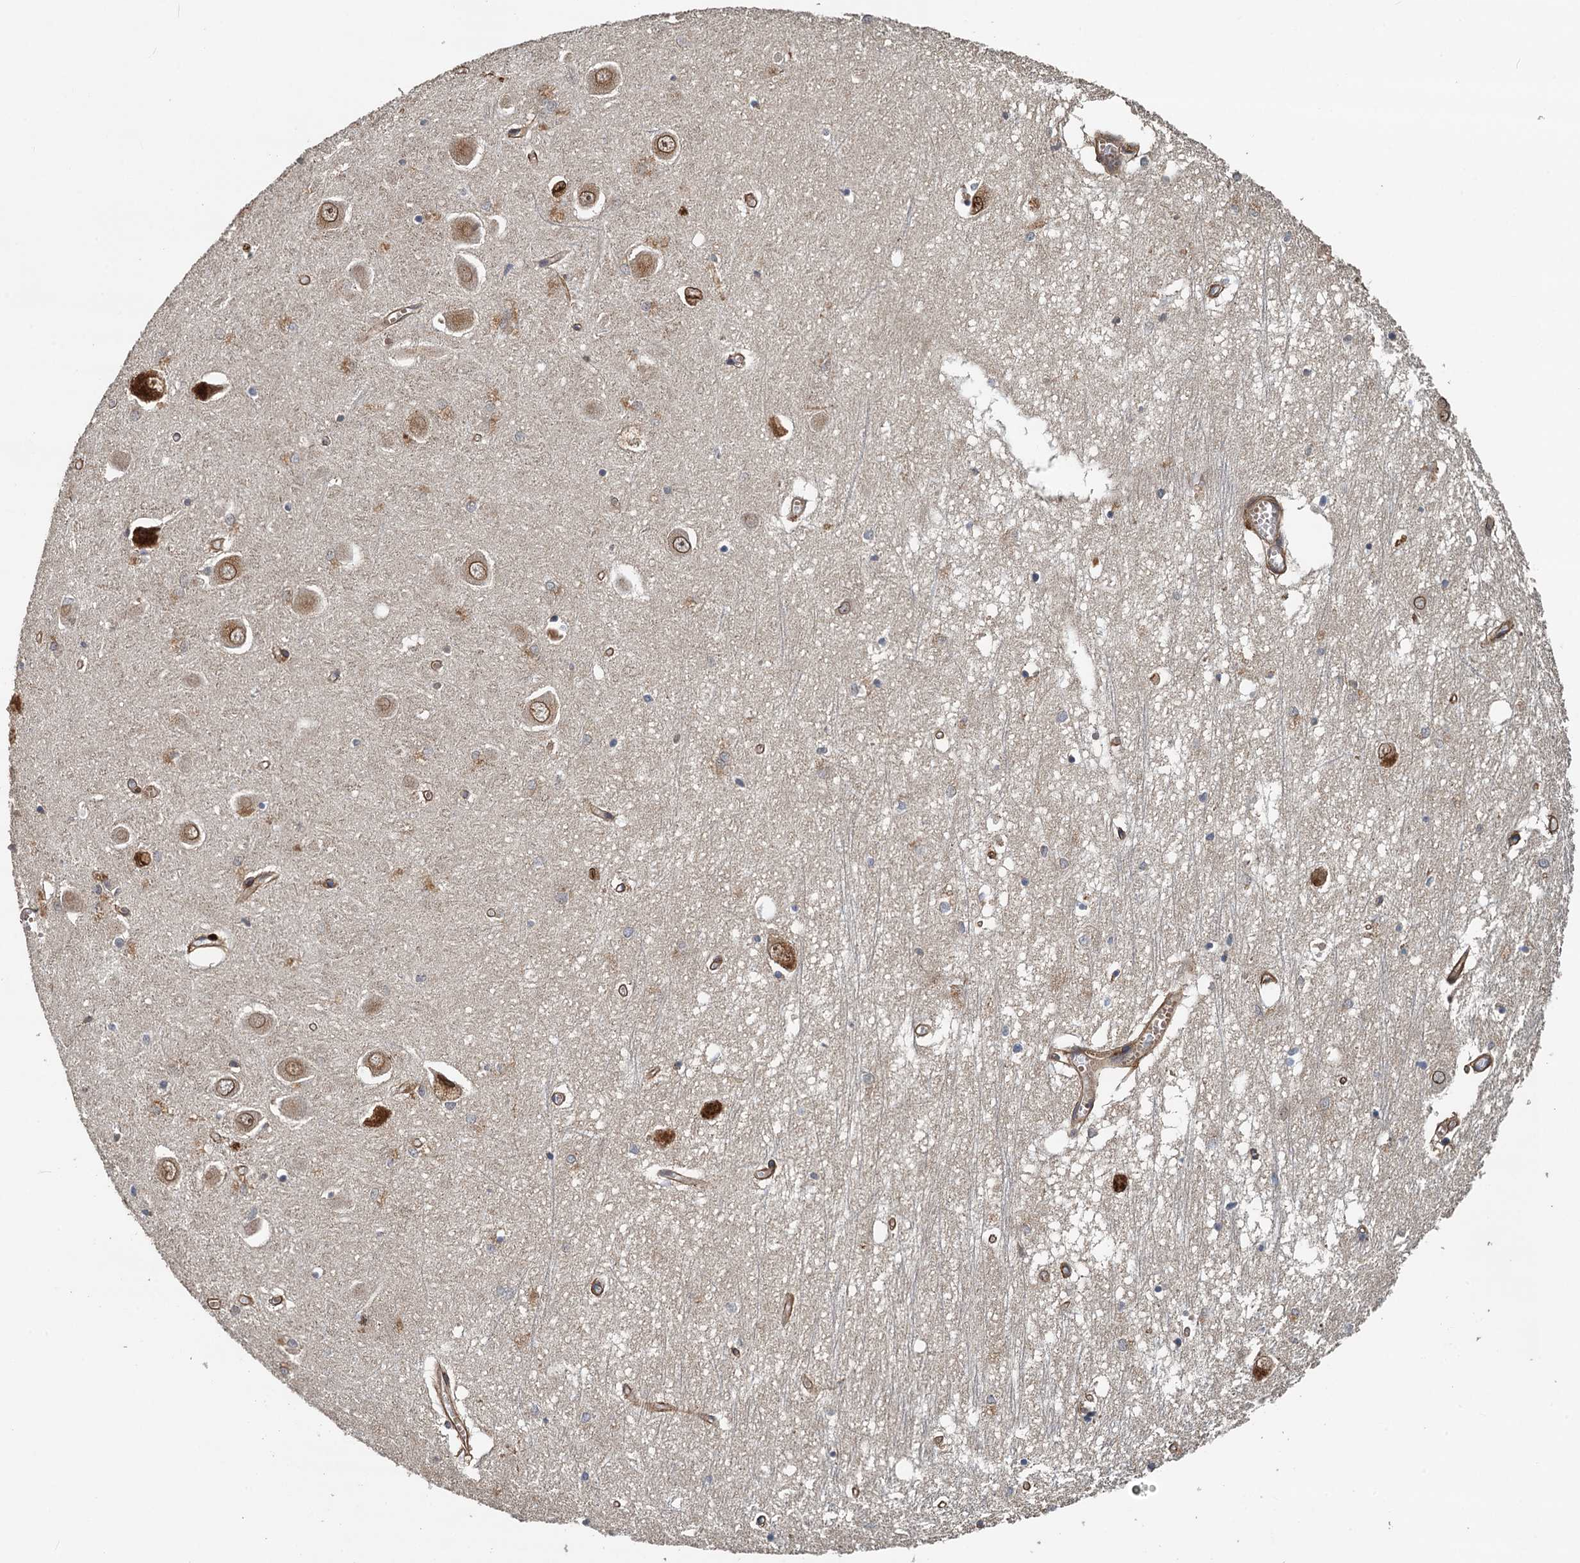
{"staining": {"intensity": "moderate", "quantity": "<25%", "location": "cytoplasmic/membranous"}, "tissue": "hippocampus", "cell_type": "Glial cells", "image_type": "normal", "snomed": [{"axis": "morphology", "description": "Normal tissue, NOS"}, {"axis": "topography", "description": "Hippocampus"}], "caption": "DAB immunohistochemical staining of normal hippocampus displays moderate cytoplasmic/membranous protein expression in approximately <25% of glial cells. The protein of interest is stained brown, and the nuclei are stained in blue (DAB IHC with brightfield microscopy, high magnification).", "gene": "AGRN", "patient": {"sex": "male", "age": 70}}